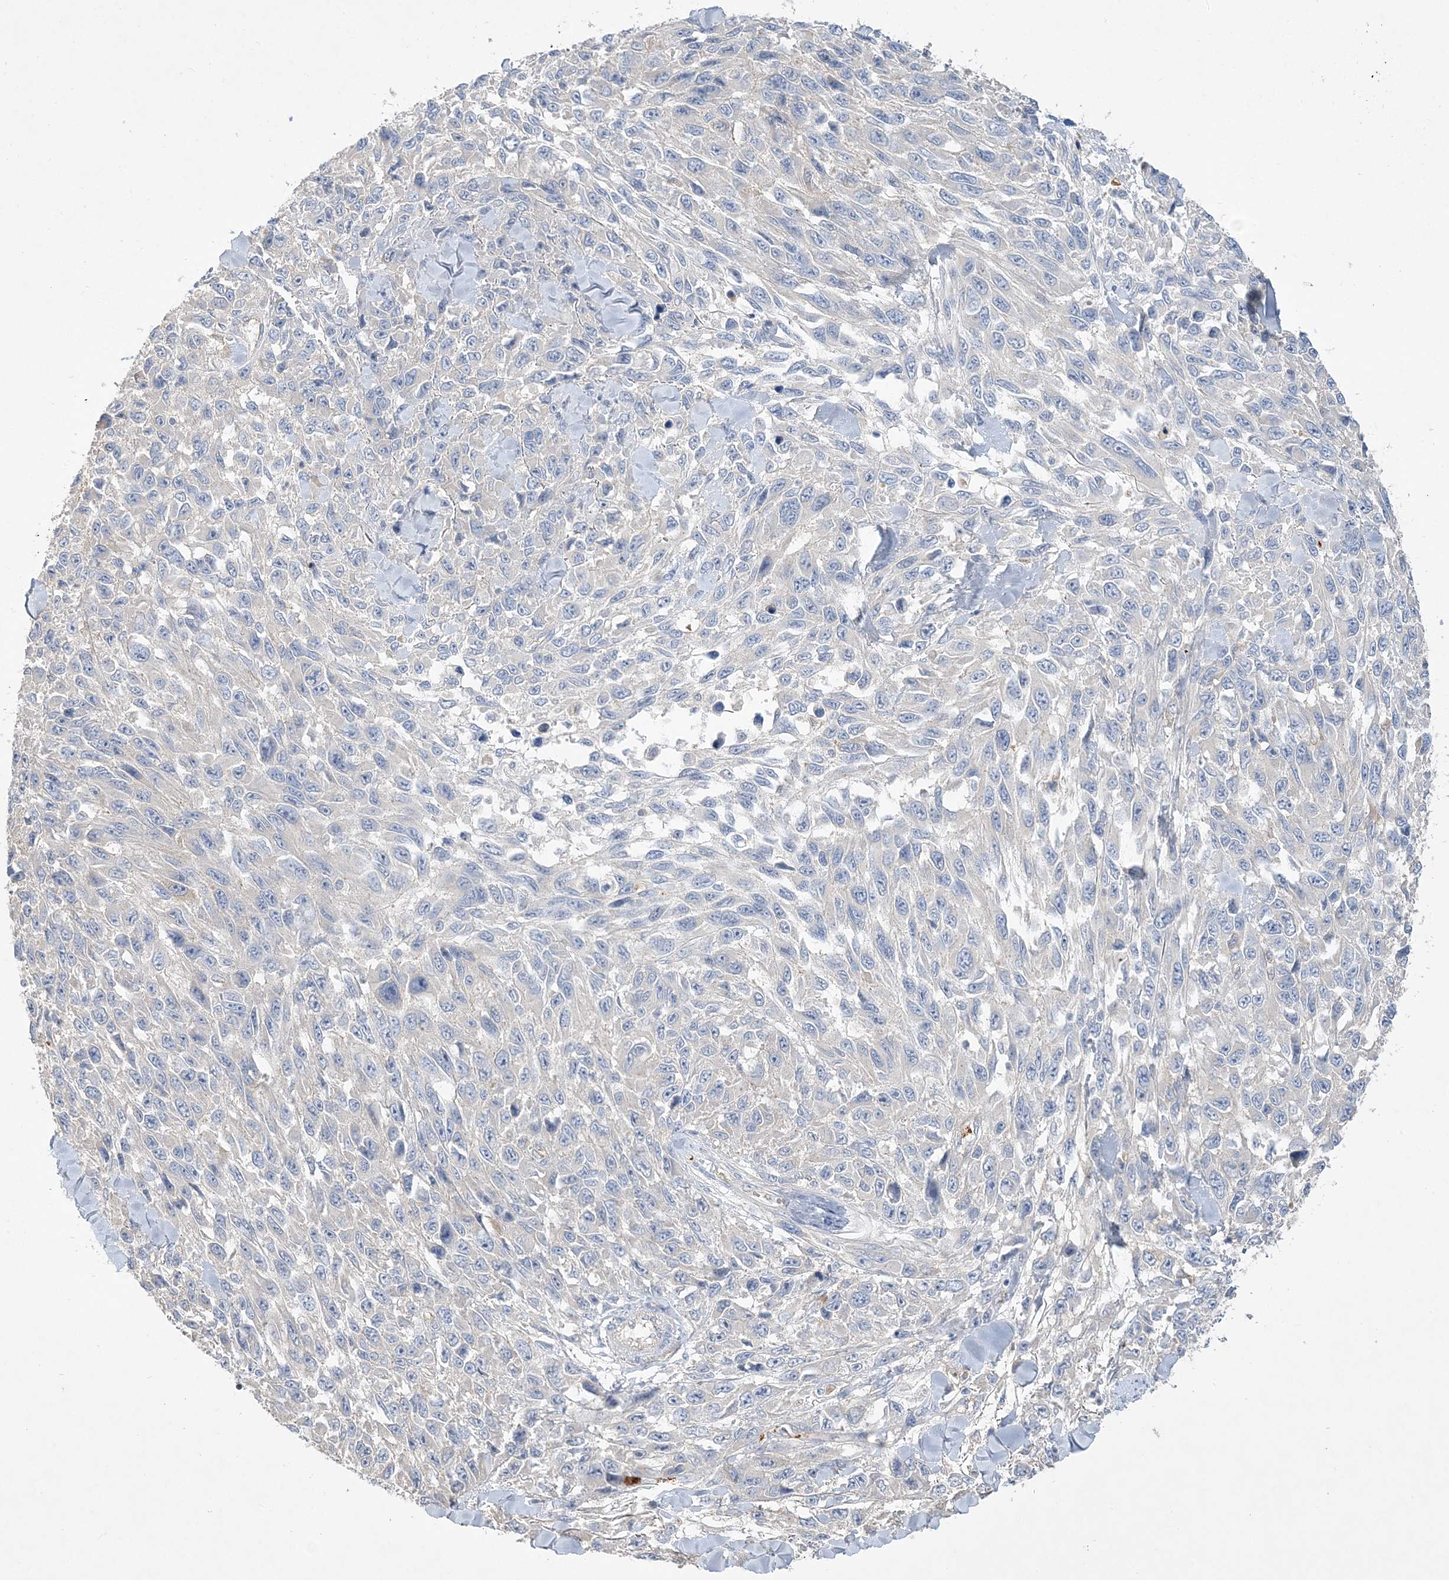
{"staining": {"intensity": "negative", "quantity": "none", "location": "none"}, "tissue": "melanoma", "cell_type": "Tumor cells", "image_type": "cancer", "snomed": [{"axis": "morphology", "description": "Malignant melanoma, NOS"}, {"axis": "topography", "description": "Skin"}], "caption": "IHC image of malignant melanoma stained for a protein (brown), which demonstrates no staining in tumor cells.", "gene": "ADCK2", "patient": {"sex": "female", "age": 96}}